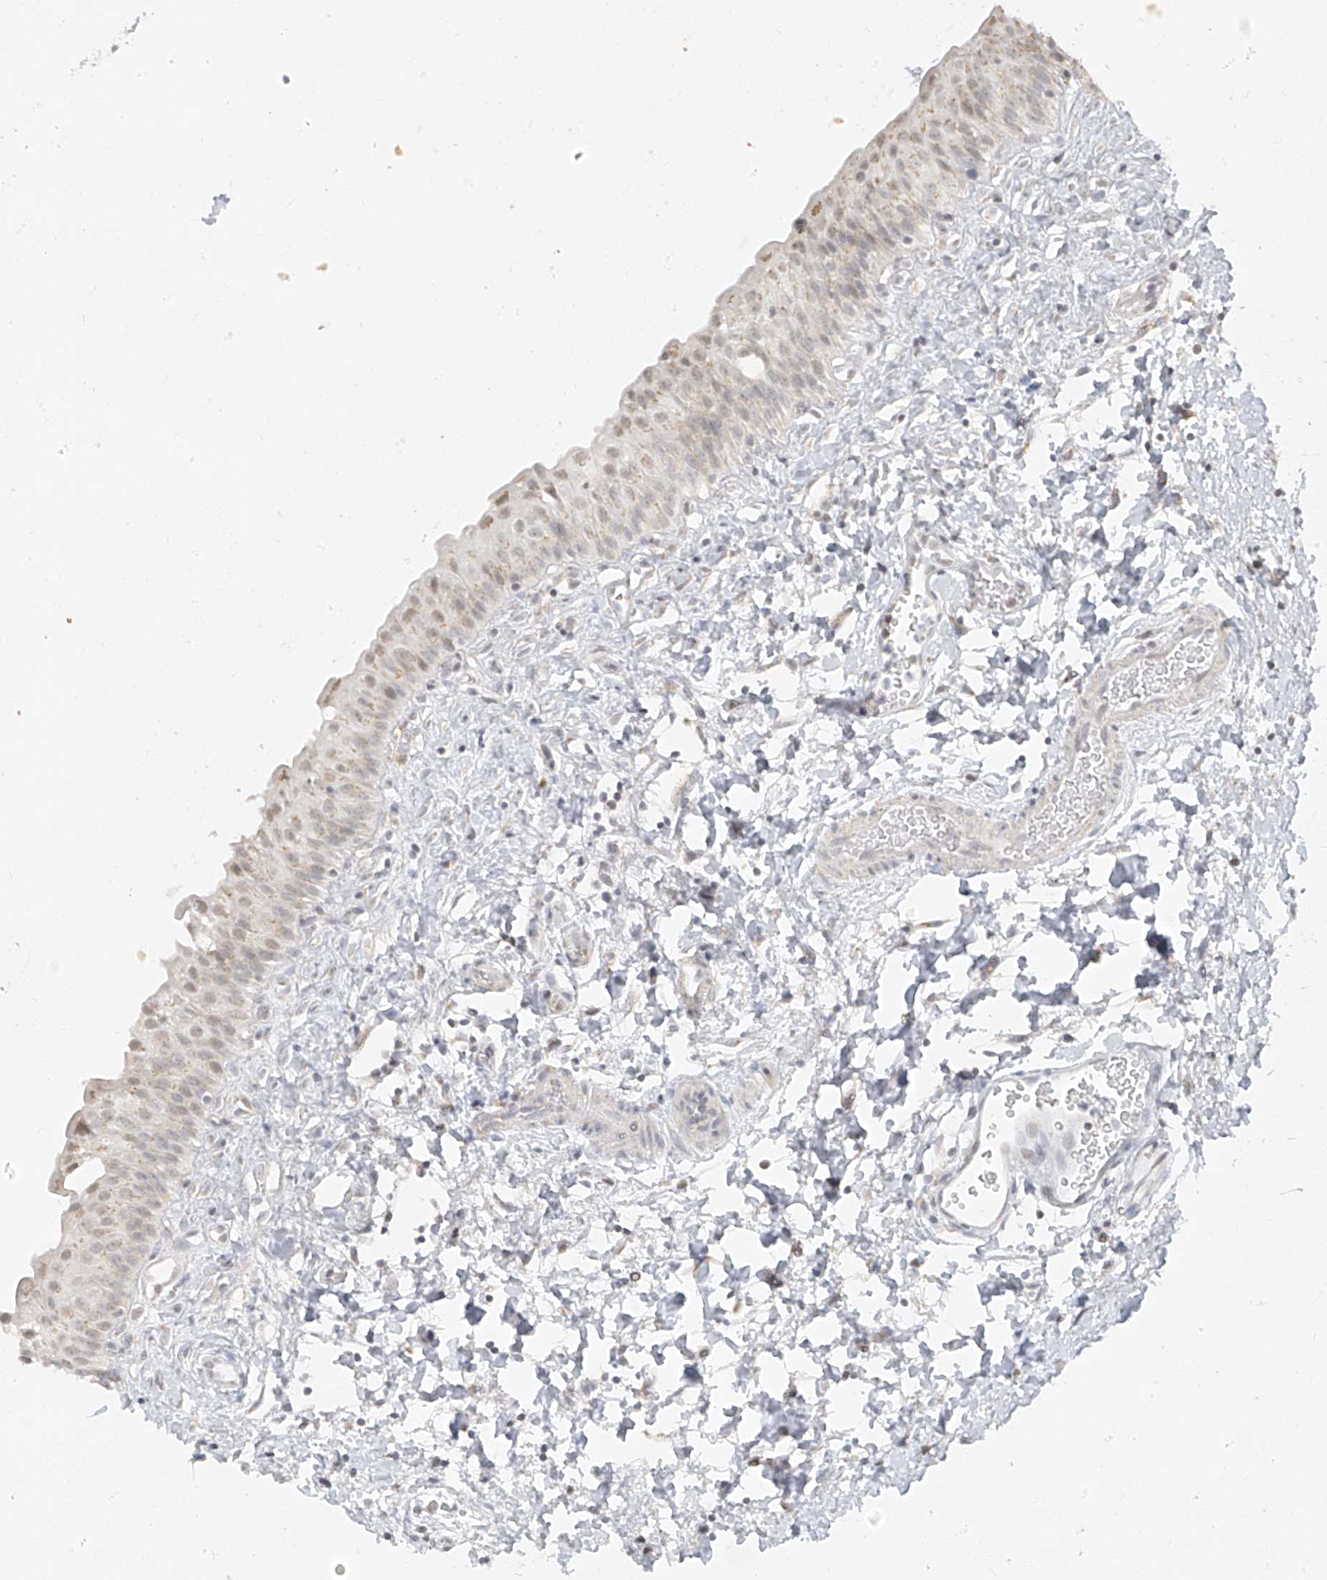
{"staining": {"intensity": "weak", "quantity": "<25%", "location": "nuclear"}, "tissue": "urinary bladder", "cell_type": "Urothelial cells", "image_type": "normal", "snomed": [{"axis": "morphology", "description": "Normal tissue, NOS"}, {"axis": "topography", "description": "Urinary bladder"}], "caption": "An image of human urinary bladder is negative for staining in urothelial cells. (DAB (3,3'-diaminobenzidine) immunohistochemistry visualized using brightfield microscopy, high magnification).", "gene": "DYRK1B", "patient": {"sex": "male", "age": 51}}